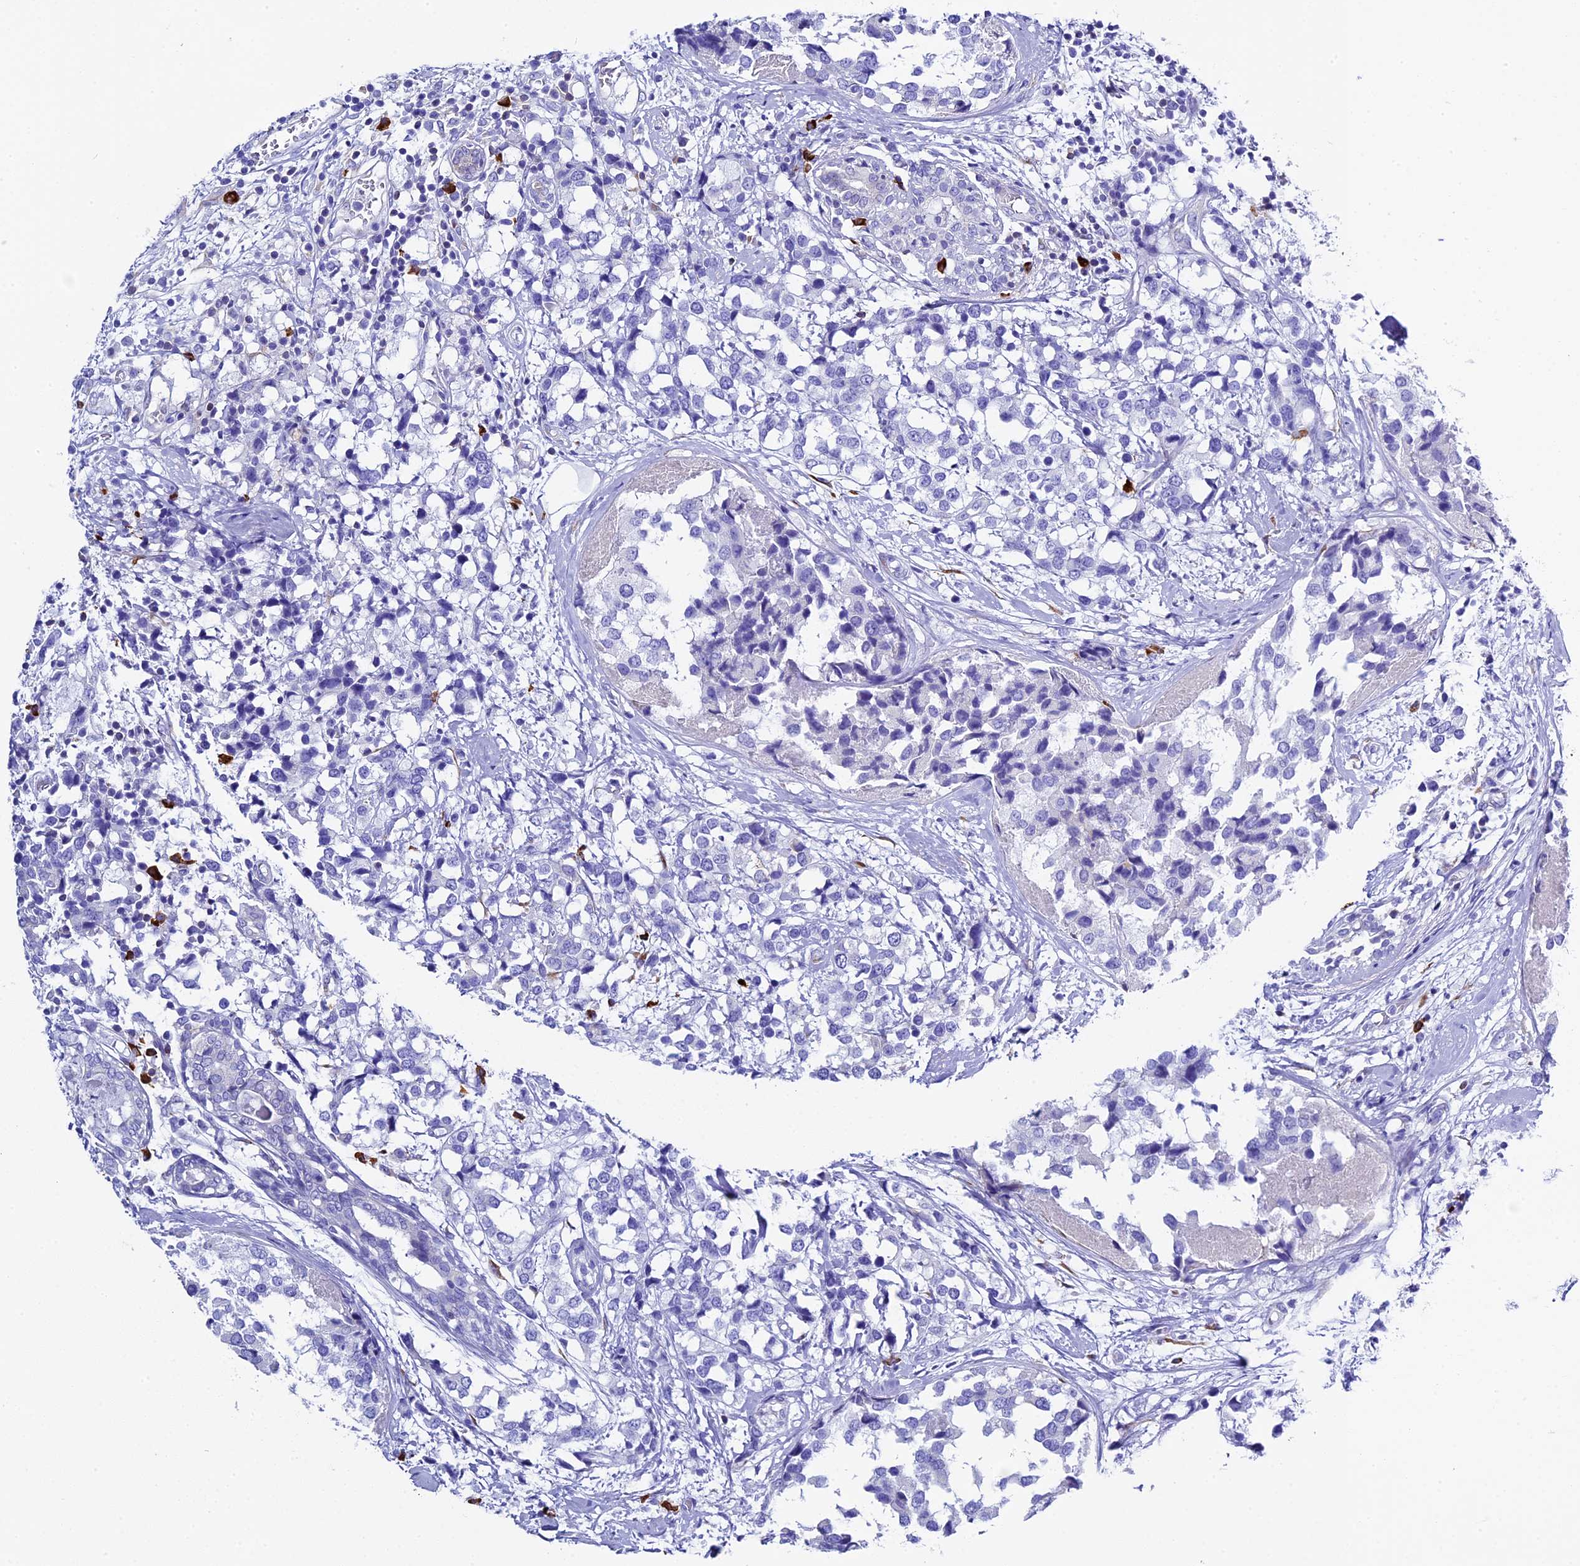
{"staining": {"intensity": "negative", "quantity": "none", "location": "none"}, "tissue": "breast cancer", "cell_type": "Tumor cells", "image_type": "cancer", "snomed": [{"axis": "morphology", "description": "Lobular carcinoma"}, {"axis": "topography", "description": "Breast"}], "caption": "The immunohistochemistry (IHC) micrograph has no significant expression in tumor cells of breast cancer (lobular carcinoma) tissue.", "gene": "FKBP11", "patient": {"sex": "female", "age": 59}}